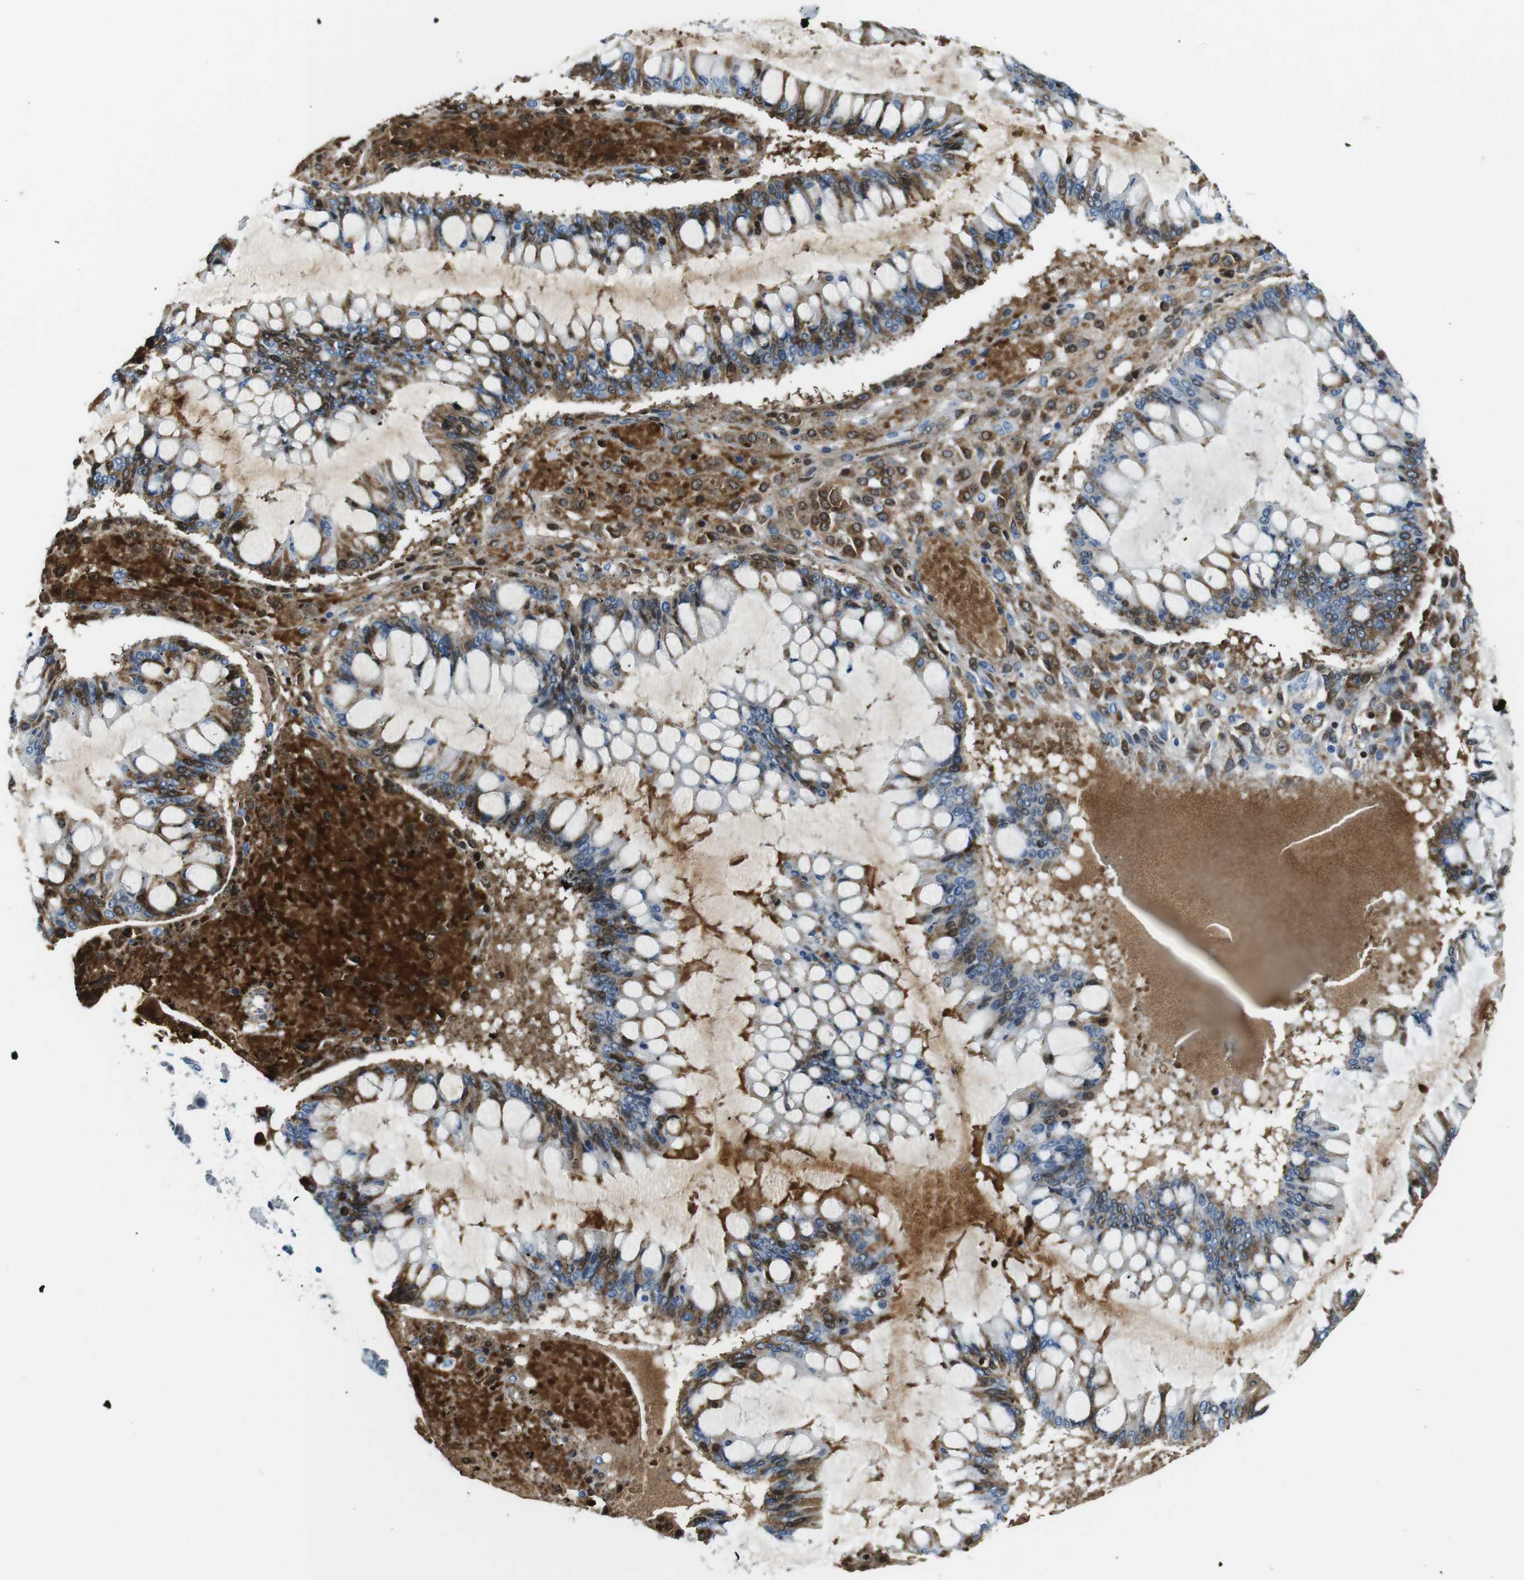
{"staining": {"intensity": "moderate", "quantity": ">75%", "location": "cytoplasmic/membranous,nuclear"}, "tissue": "ovarian cancer", "cell_type": "Tumor cells", "image_type": "cancer", "snomed": [{"axis": "morphology", "description": "Cystadenocarcinoma, mucinous, NOS"}, {"axis": "topography", "description": "Ovary"}], "caption": "Protein staining displays moderate cytoplasmic/membranous and nuclear expression in about >75% of tumor cells in mucinous cystadenocarcinoma (ovarian).", "gene": "TFAP2C", "patient": {"sex": "female", "age": 73}}